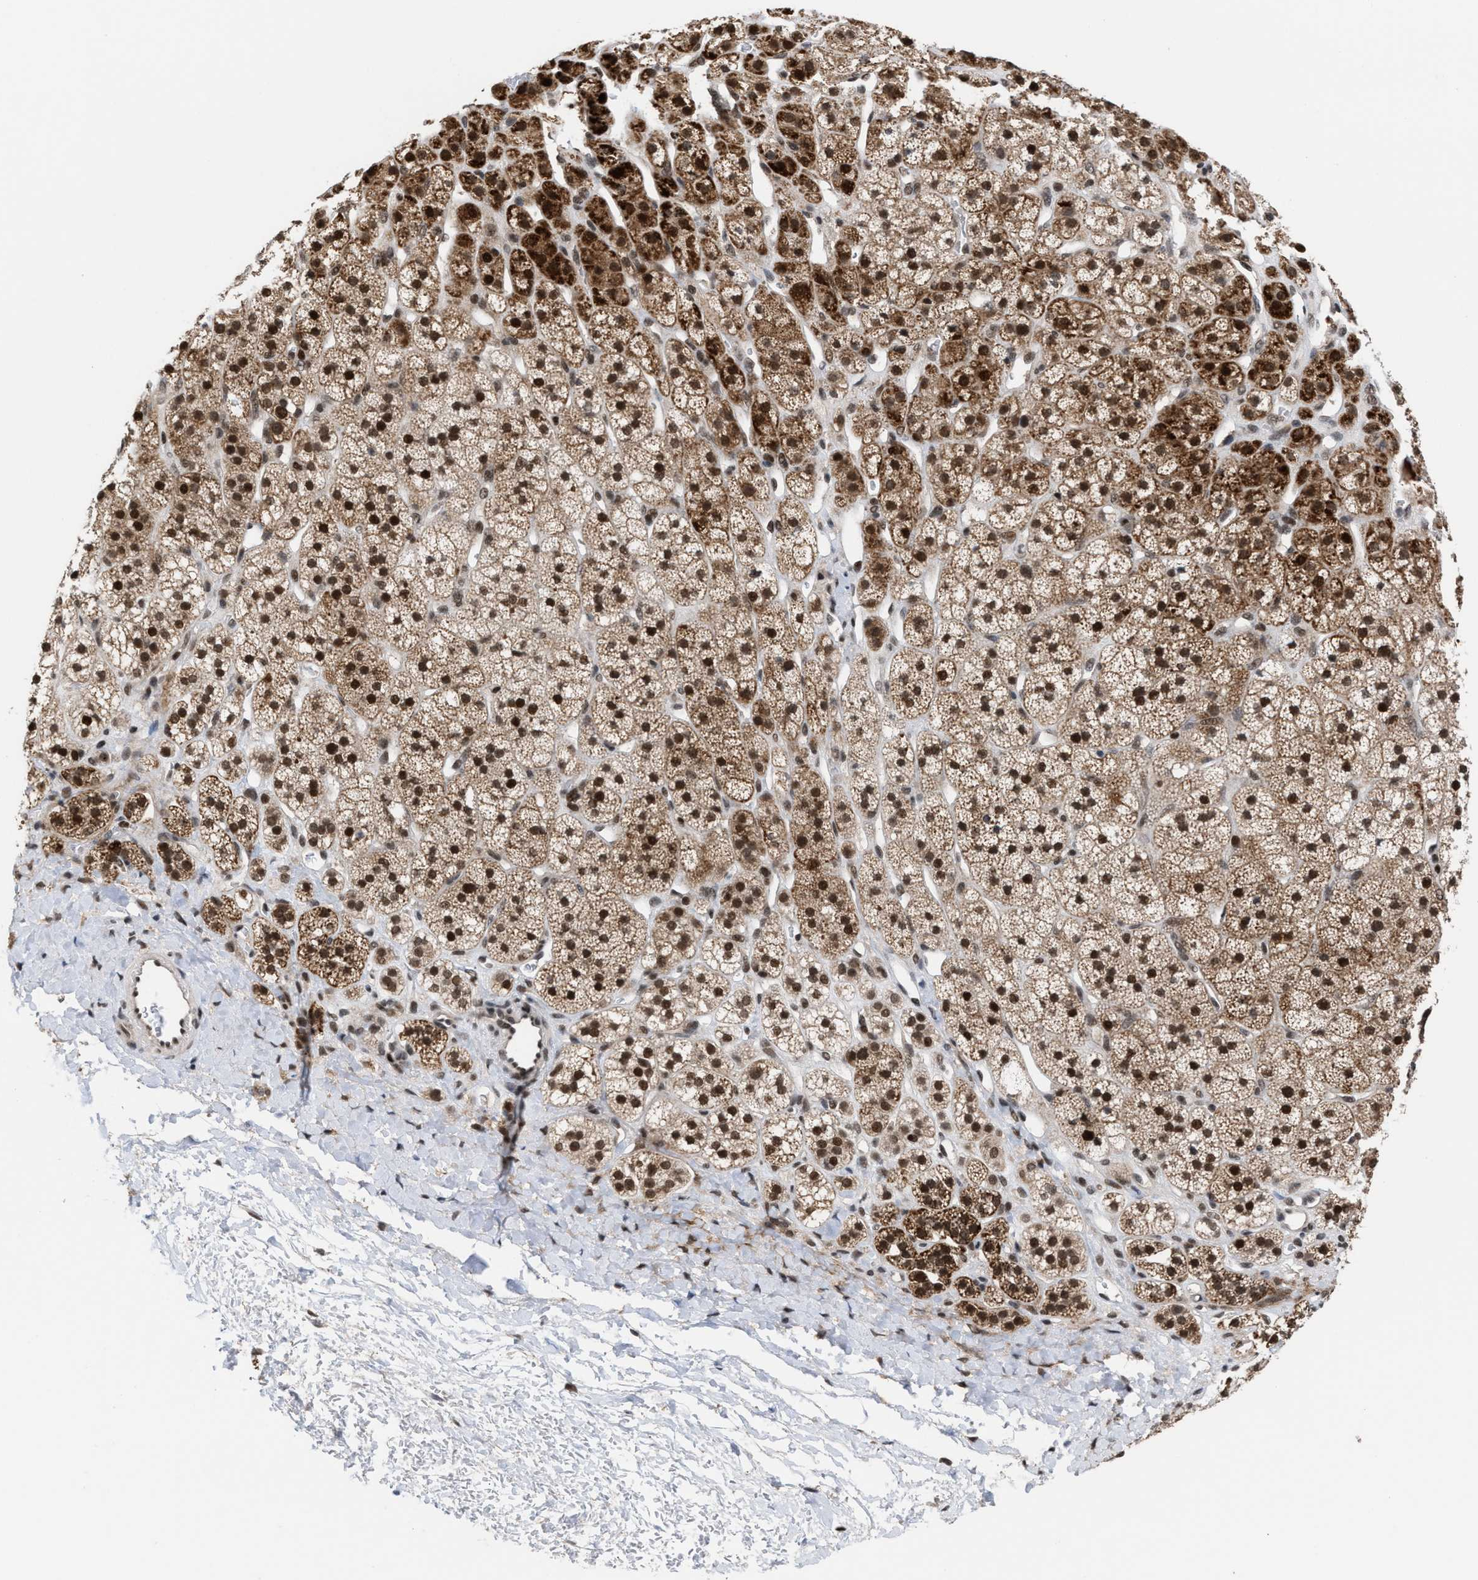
{"staining": {"intensity": "strong", "quantity": ">75%", "location": "cytoplasmic/membranous,nuclear"}, "tissue": "adrenal gland", "cell_type": "Glandular cells", "image_type": "normal", "snomed": [{"axis": "morphology", "description": "Normal tissue, NOS"}, {"axis": "topography", "description": "Adrenal gland"}], "caption": "Immunohistochemical staining of unremarkable human adrenal gland reveals >75% levels of strong cytoplasmic/membranous,nuclear protein expression in about >75% of glandular cells.", "gene": "C9orf78", "patient": {"sex": "male", "age": 56}}